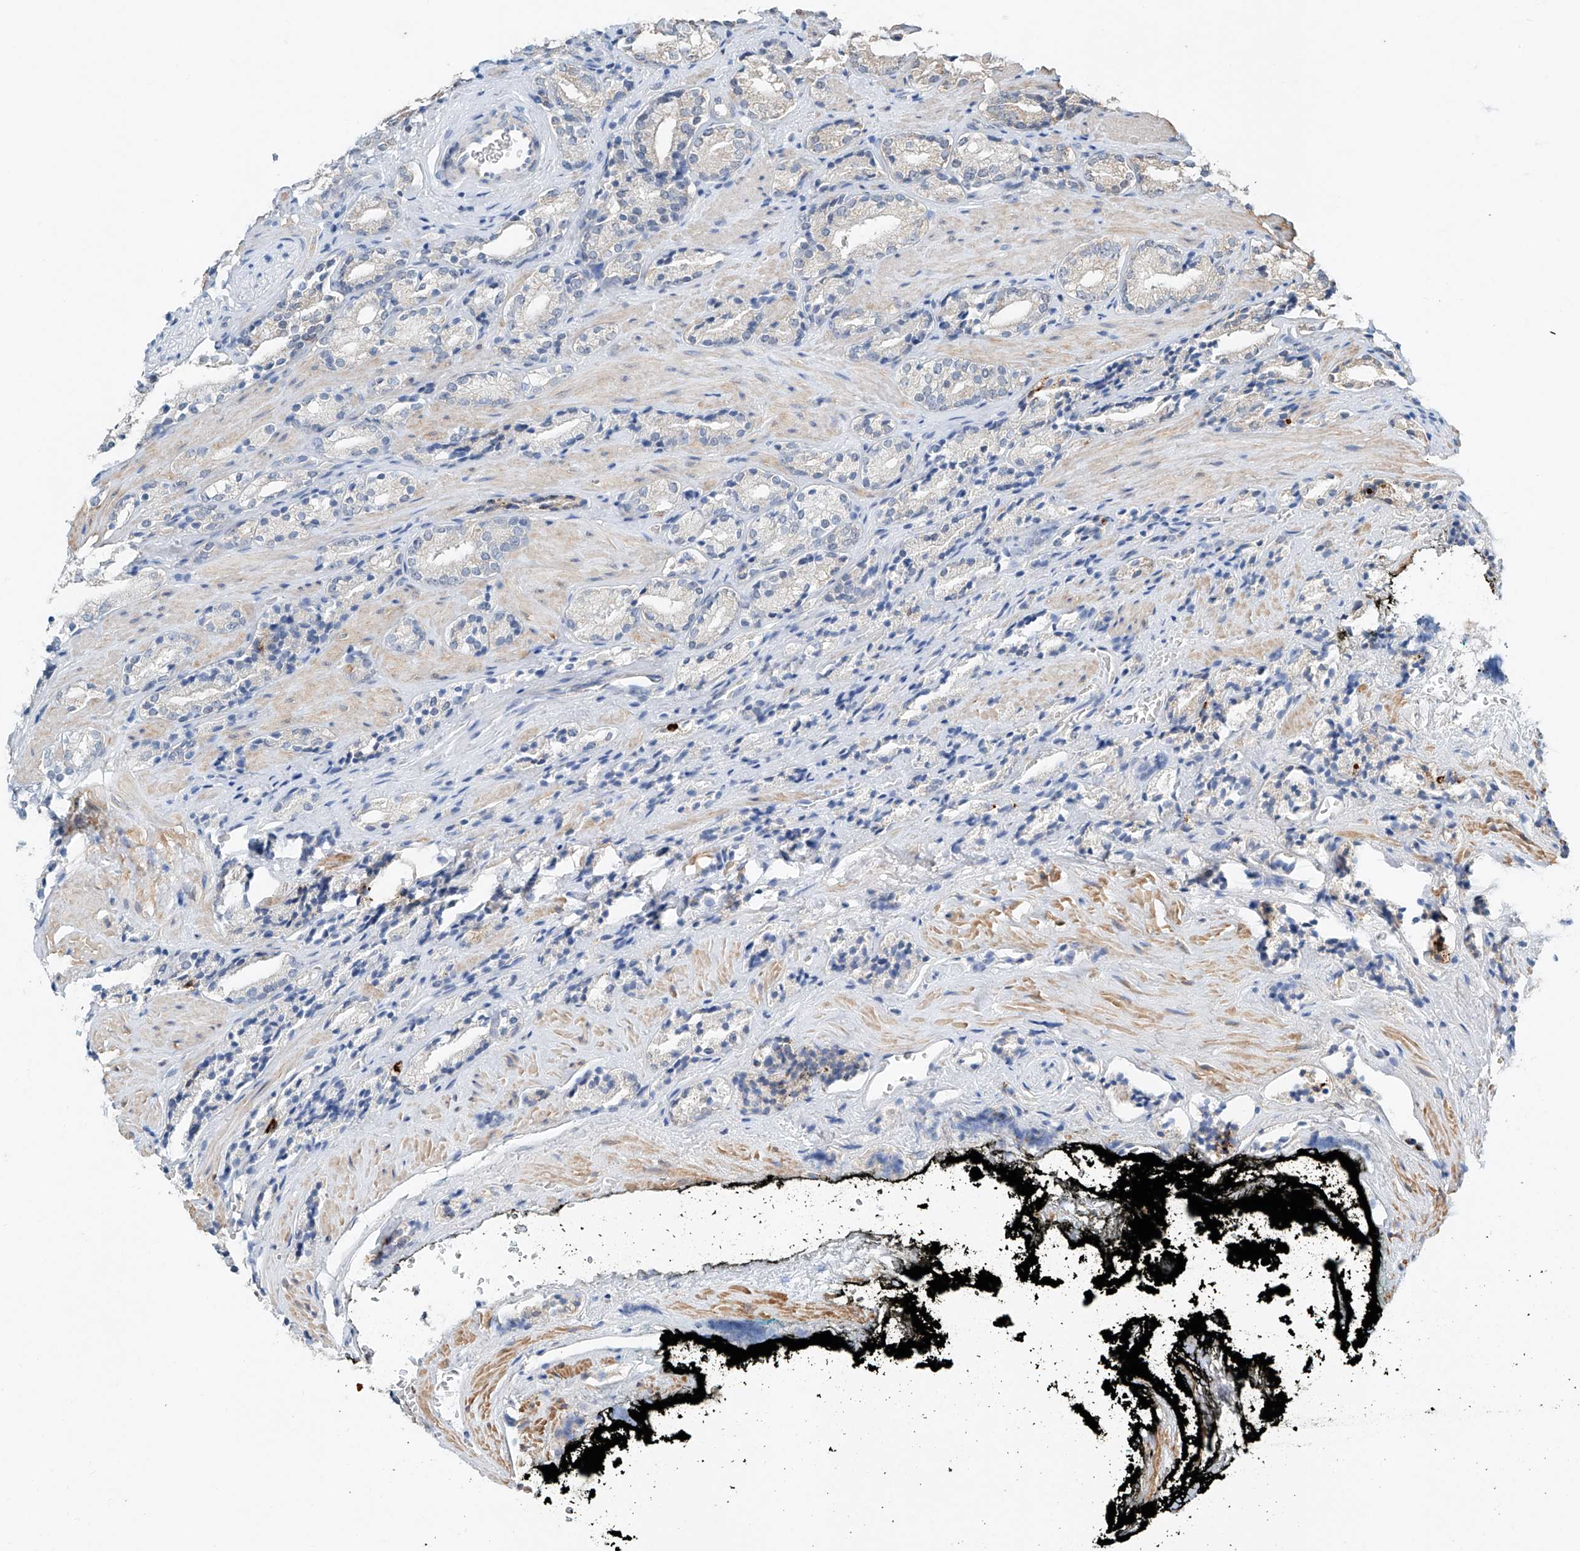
{"staining": {"intensity": "negative", "quantity": "none", "location": "none"}, "tissue": "prostate cancer", "cell_type": "Tumor cells", "image_type": "cancer", "snomed": [{"axis": "morphology", "description": "Adenocarcinoma, High grade"}, {"axis": "topography", "description": "Prostate"}], "caption": "A high-resolution micrograph shows IHC staining of adenocarcinoma (high-grade) (prostate), which reveals no significant staining in tumor cells. (DAB (3,3'-diaminobenzidine) immunohistochemistry (IHC), high magnification).", "gene": "CTDP1", "patient": {"sex": "male", "age": 71}}